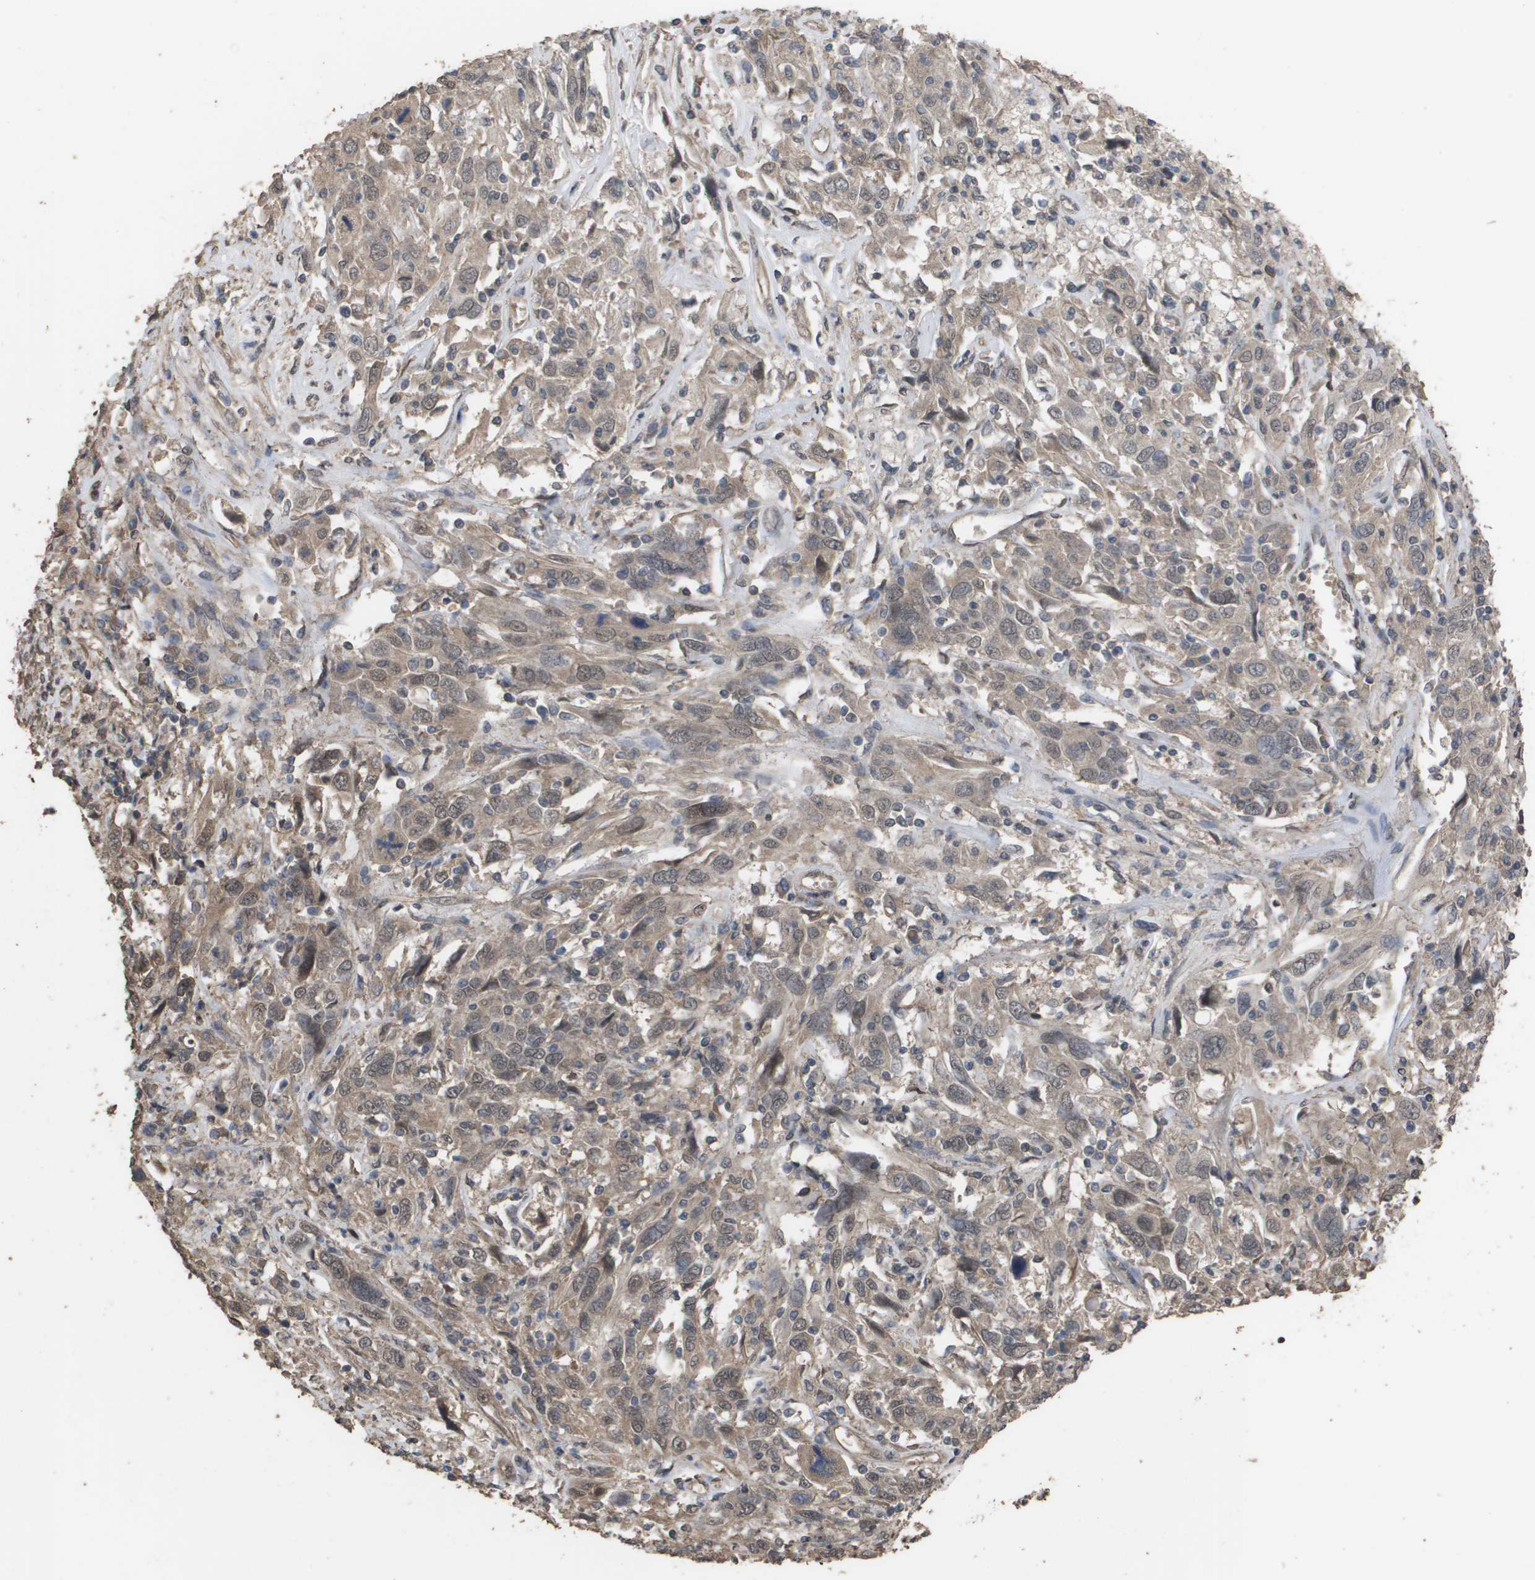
{"staining": {"intensity": "weak", "quantity": ">75%", "location": "cytoplasmic/membranous"}, "tissue": "cervical cancer", "cell_type": "Tumor cells", "image_type": "cancer", "snomed": [{"axis": "morphology", "description": "Squamous cell carcinoma, NOS"}, {"axis": "topography", "description": "Cervix"}], "caption": "DAB immunohistochemical staining of human cervical squamous cell carcinoma demonstrates weak cytoplasmic/membranous protein staining in about >75% of tumor cells.", "gene": "CUL5", "patient": {"sex": "female", "age": 46}}